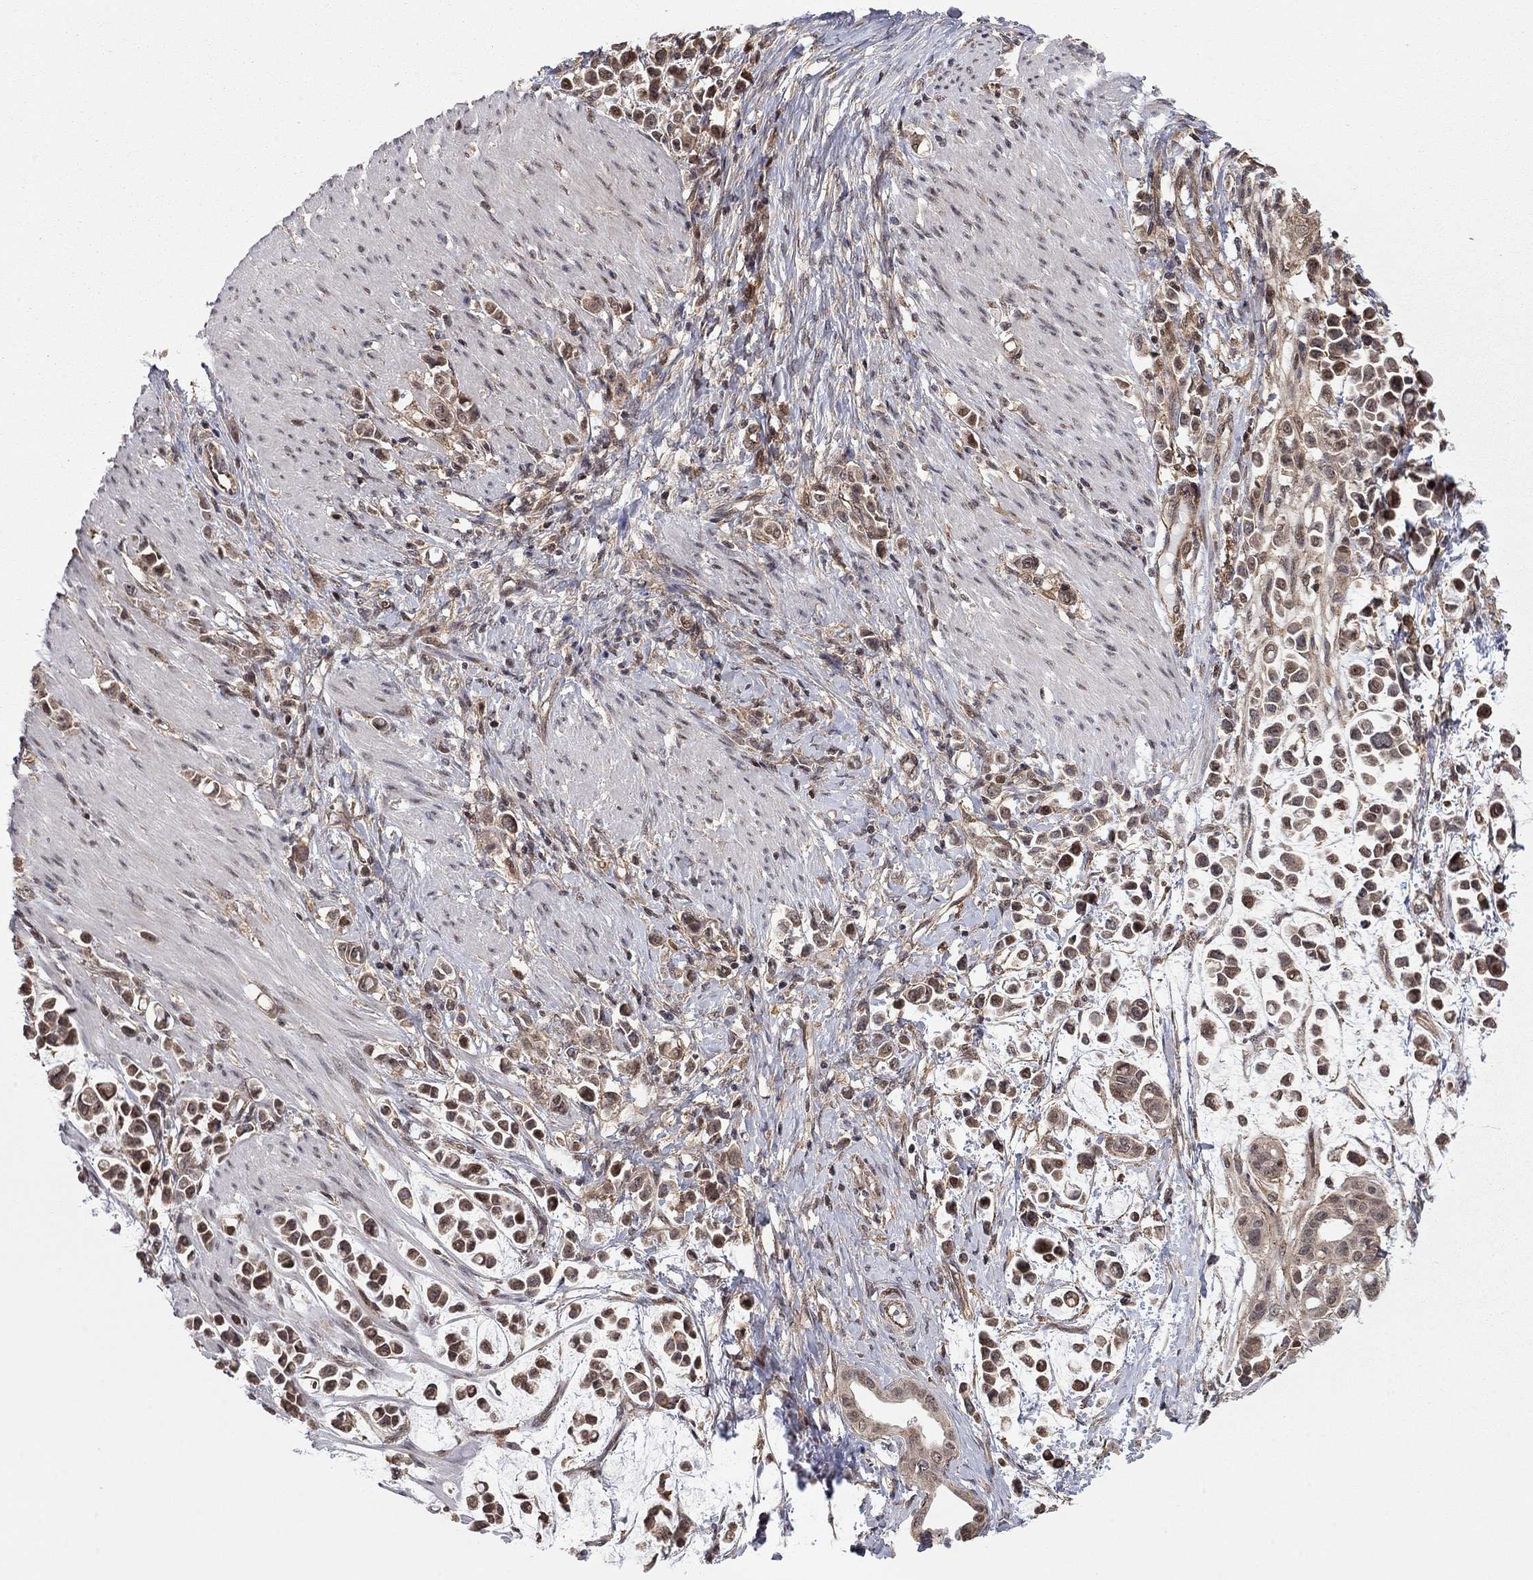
{"staining": {"intensity": "moderate", "quantity": "25%-75%", "location": "cytoplasmic/membranous"}, "tissue": "stomach cancer", "cell_type": "Tumor cells", "image_type": "cancer", "snomed": [{"axis": "morphology", "description": "Adenocarcinoma, NOS"}, {"axis": "topography", "description": "Stomach"}], "caption": "Immunohistochemistry staining of stomach cancer (adenocarcinoma), which reveals medium levels of moderate cytoplasmic/membranous expression in approximately 25%-75% of tumor cells indicating moderate cytoplasmic/membranous protein staining. The staining was performed using DAB (brown) for protein detection and nuclei were counterstained in hematoxylin (blue).", "gene": "TDP1", "patient": {"sex": "male", "age": 82}}